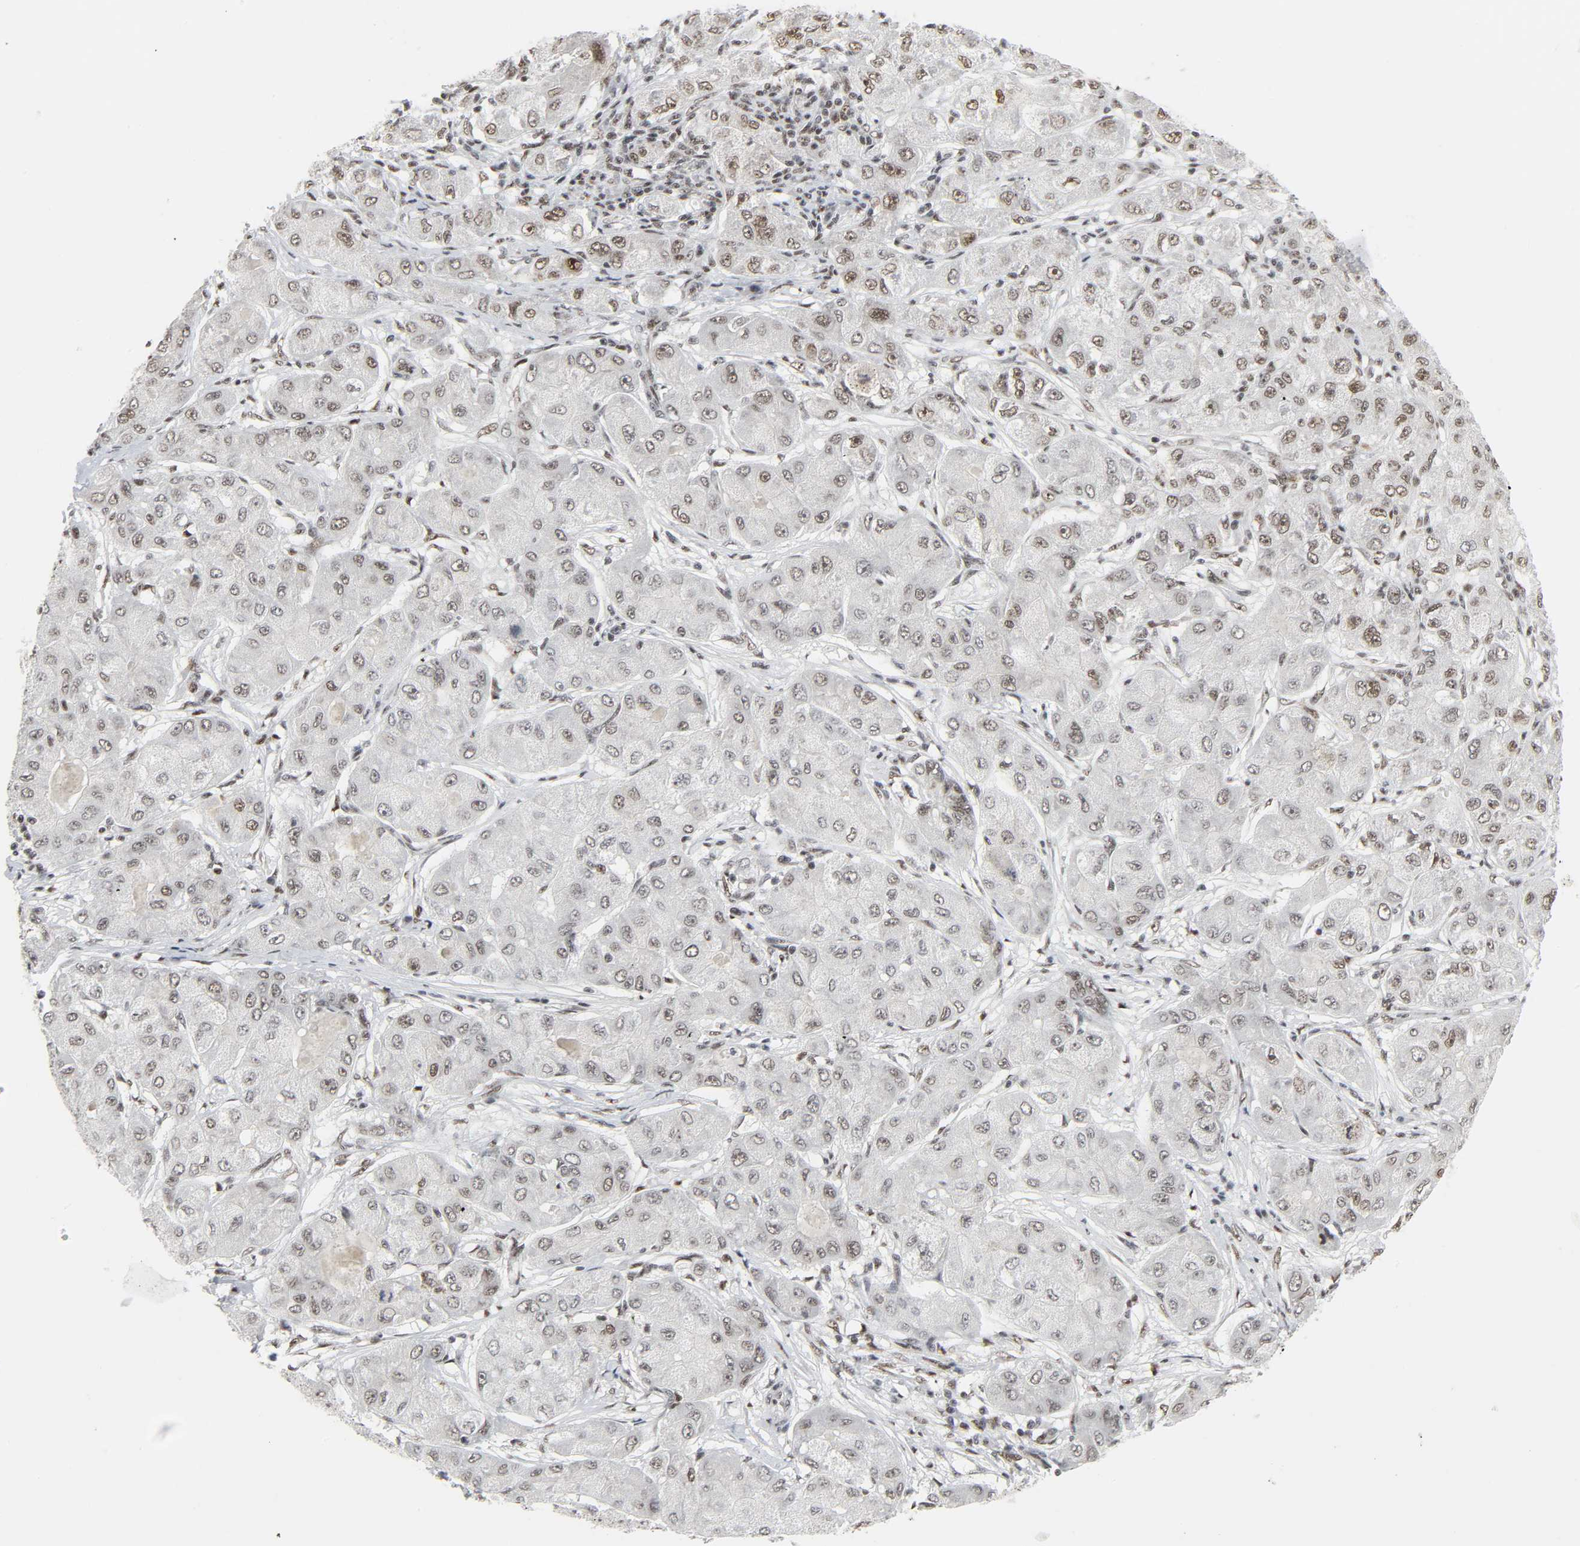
{"staining": {"intensity": "weak", "quantity": ">75%", "location": "nuclear"}, "tissue": "liver cancer", "cell_type": "Tumor cells", "image_type": "cancer", "snomed": [{"axis": "morphology", "description": "Carcinoma, Hepatocellular, NOS"}, {"axis": "topography", "description": "Liver"}], "caption": "Brown immunohistochemical staining in human liver cancer displays weak nuclear staining in approximately >75% of tumor cells. The staining is performed using DAB (3,3'-diaminobenzidine) brown chromogen to label protein expression. The nuclei are counter-stained blue using hematoxylin.", "gene": "CDK7", "patient": {"sex": "male", "age": 80}}